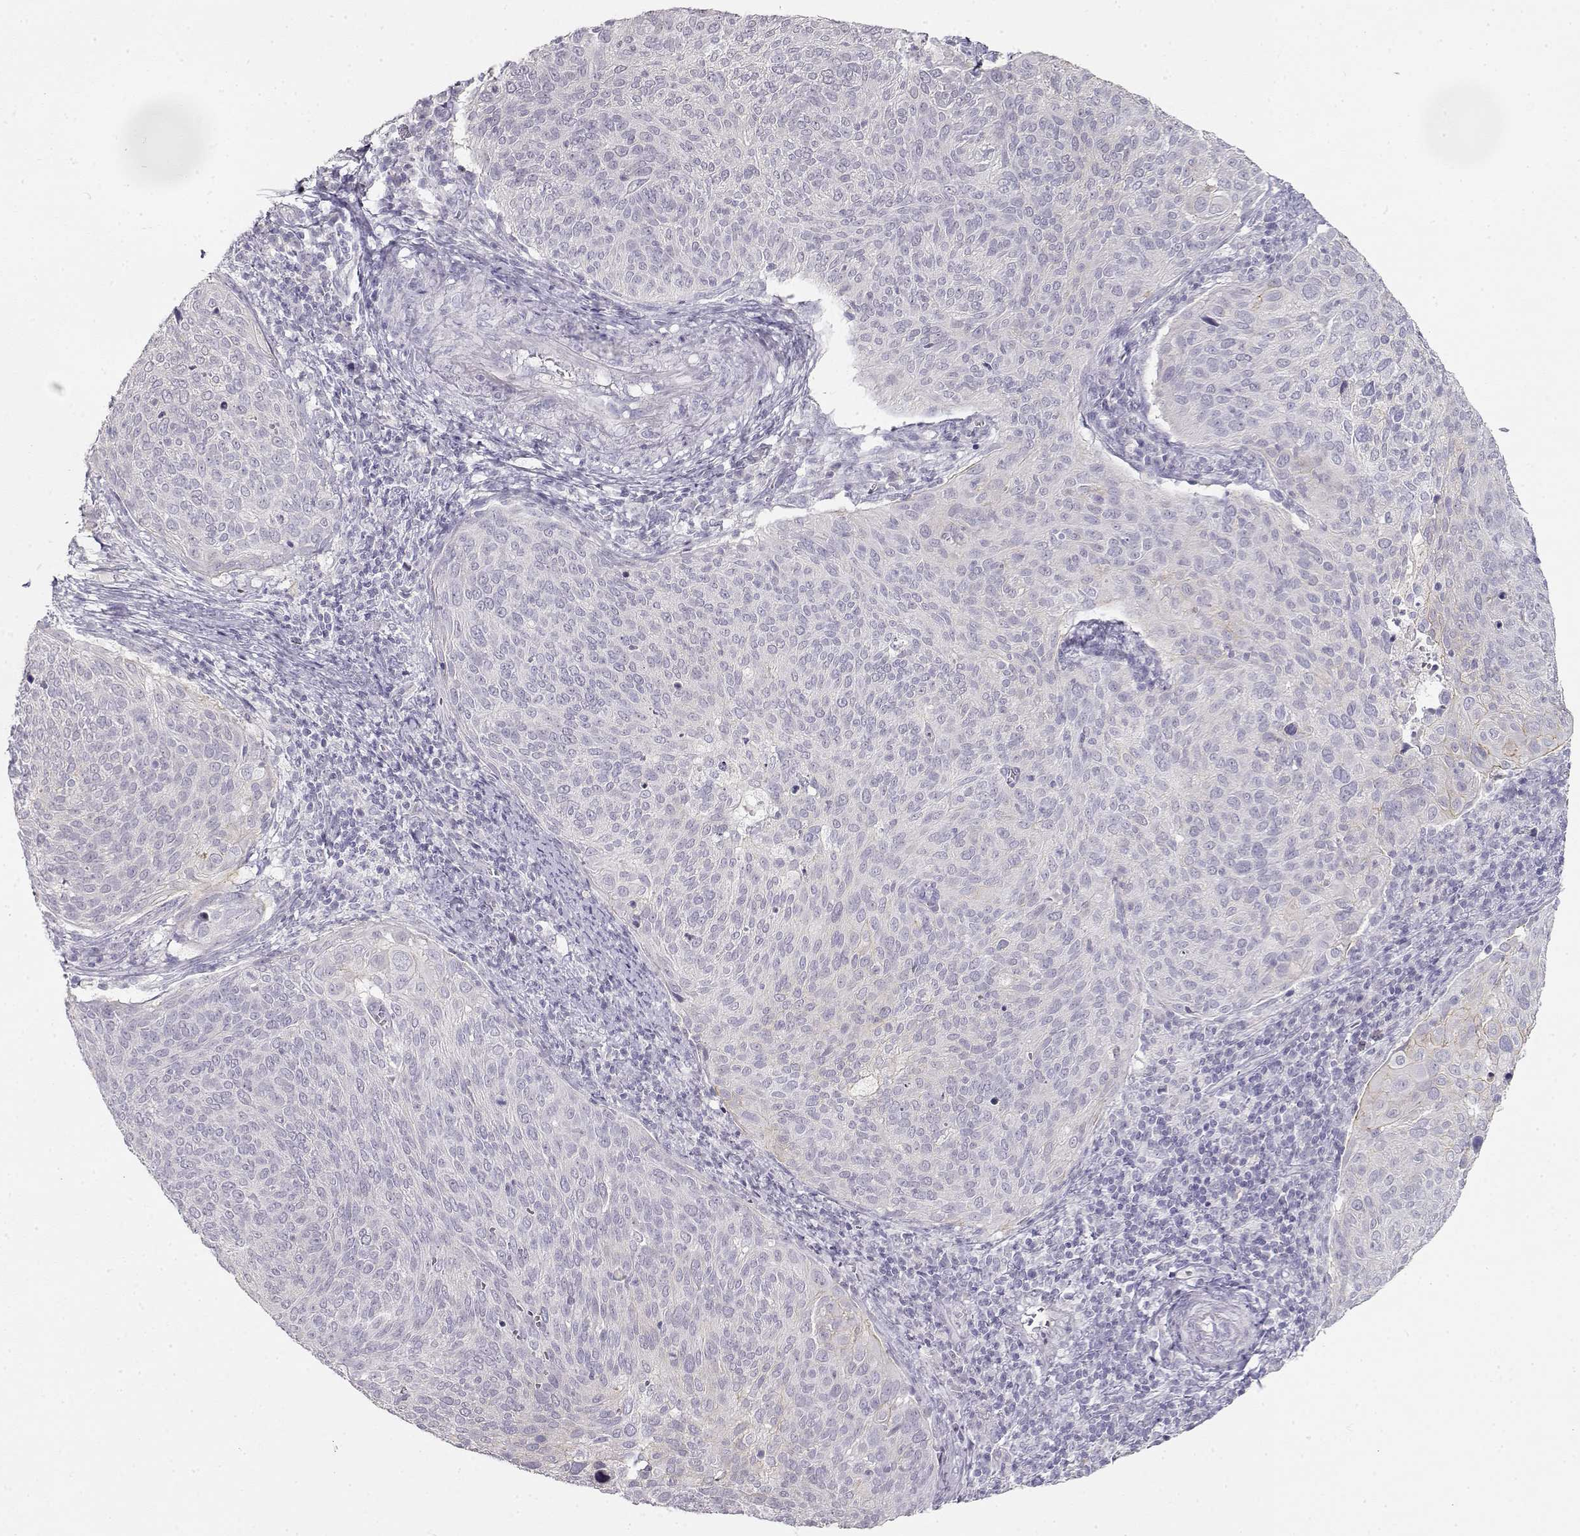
{"staining": {"intensity": "weak", "quantity": "<25%", "location": "cytoplasmic/membranous"}, "tissue": "cervical cancer", "cell_type": "Tumor cells", "image_type": "cancer", "snomed": [{"axis": "morphology", "description": "Squamous cell carcinoma, NOS"}, {"axis": "topography", "description": "Cervix"}], "caption": "Squamous cell carcinoma (cervical) stained for a protein using IHC demonstrates no positivity tumor cells.", "gene": "NUTM1", "patient": {"sex": "female", "age": 39}}